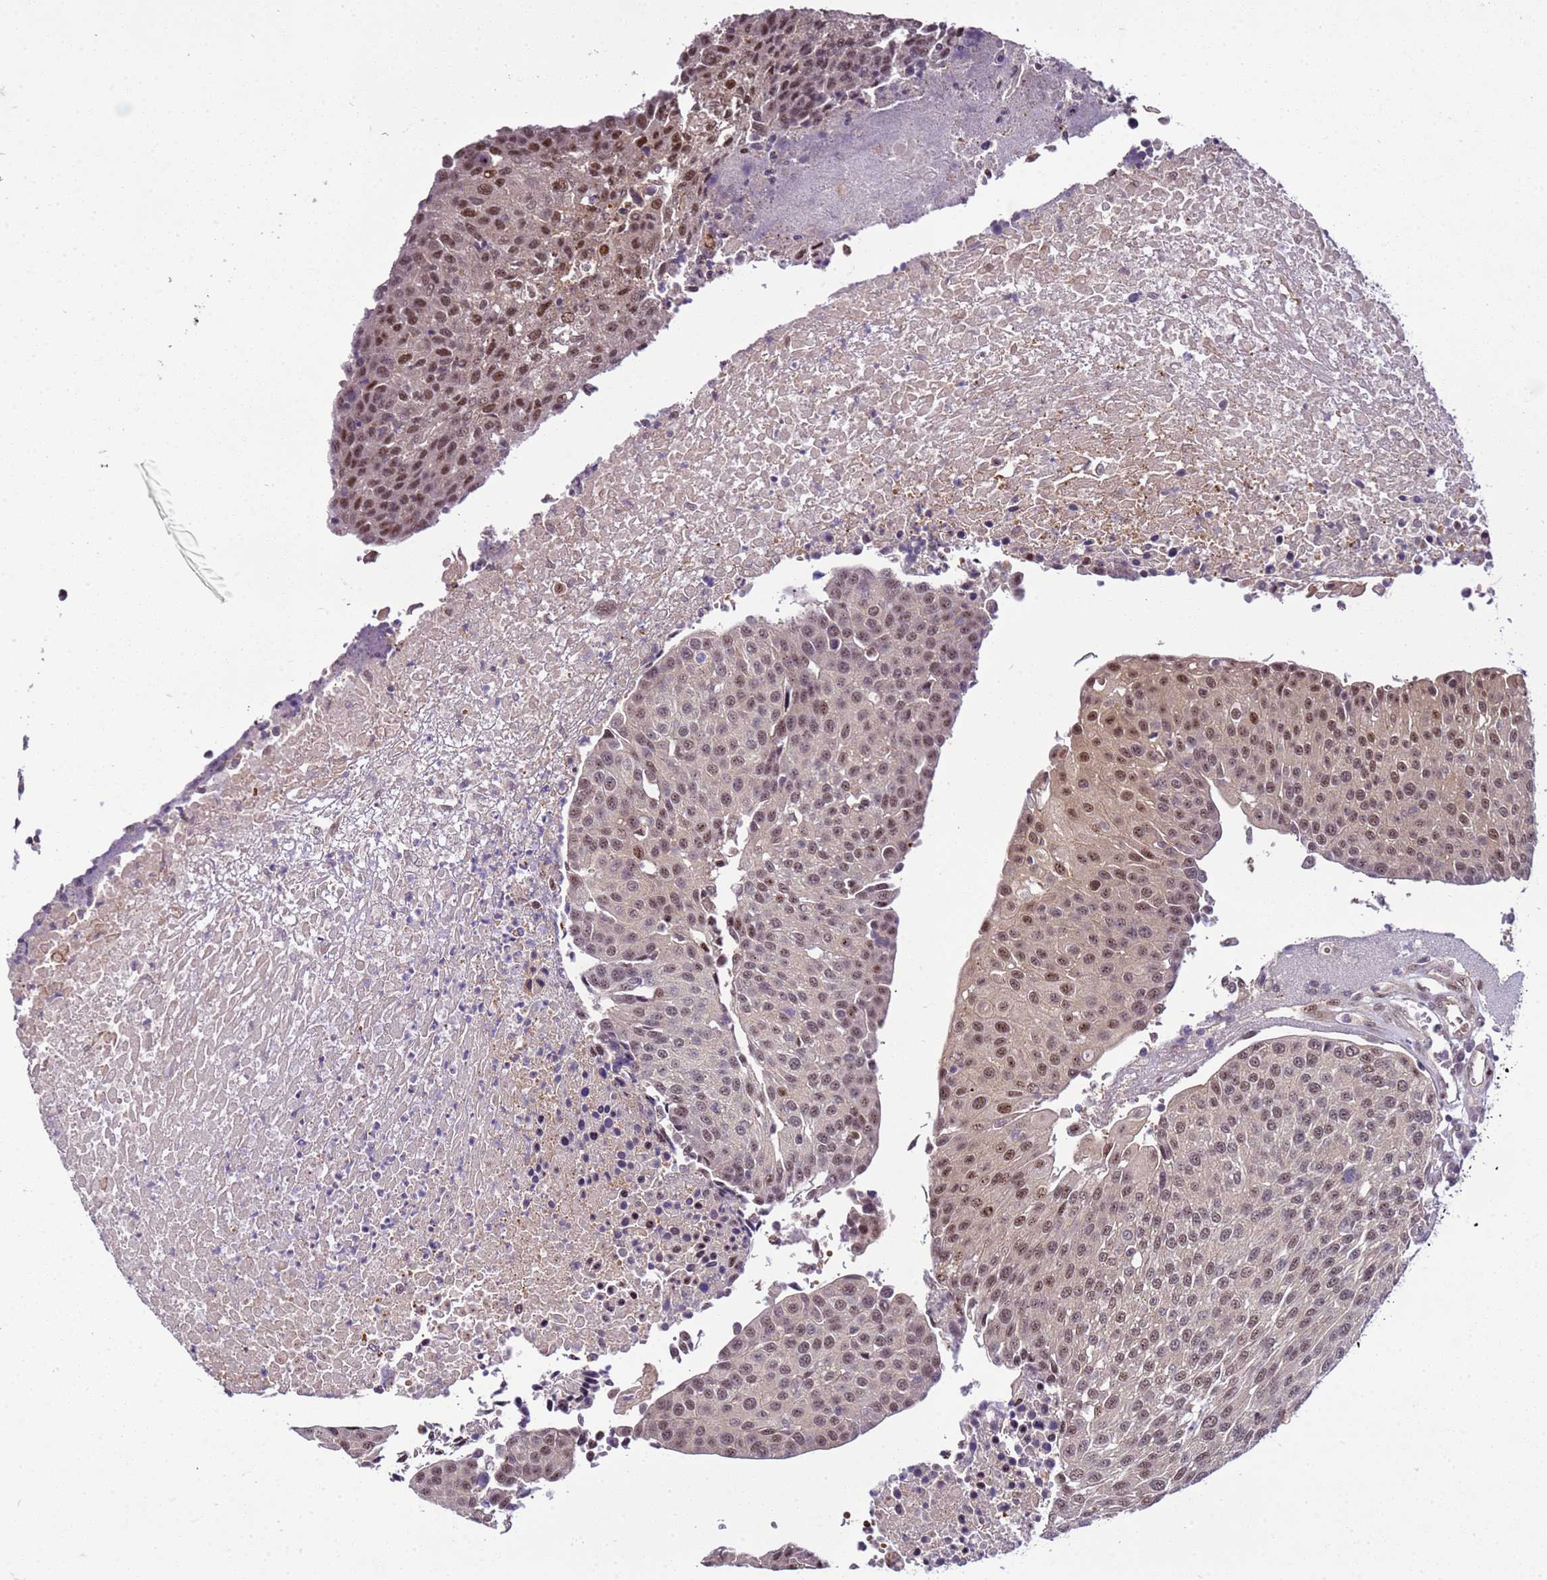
{"staining": {"intensity": "moderate", "quantity": ">75%", "location": "nuclear"}, "tissue": "urothelial cancer", "cell_type": "Tumor cells", "image_type": "cancer", "snomed": [{"axis": "morphology", "description": "Urothelial carcinoma, High grade"}, {"axis": "topography", "description": "Urinary bladder"}], "caption": "Urothelial cancer was stained to show a protein in brown. There is medium levels of moderate nuclear expression in about >75% of tumor cells. The protein of interest is shown in brown color, while the nuclei are stained blue.", "gene": "GEN1", "patient": {"sex": "female", "age": 85}}